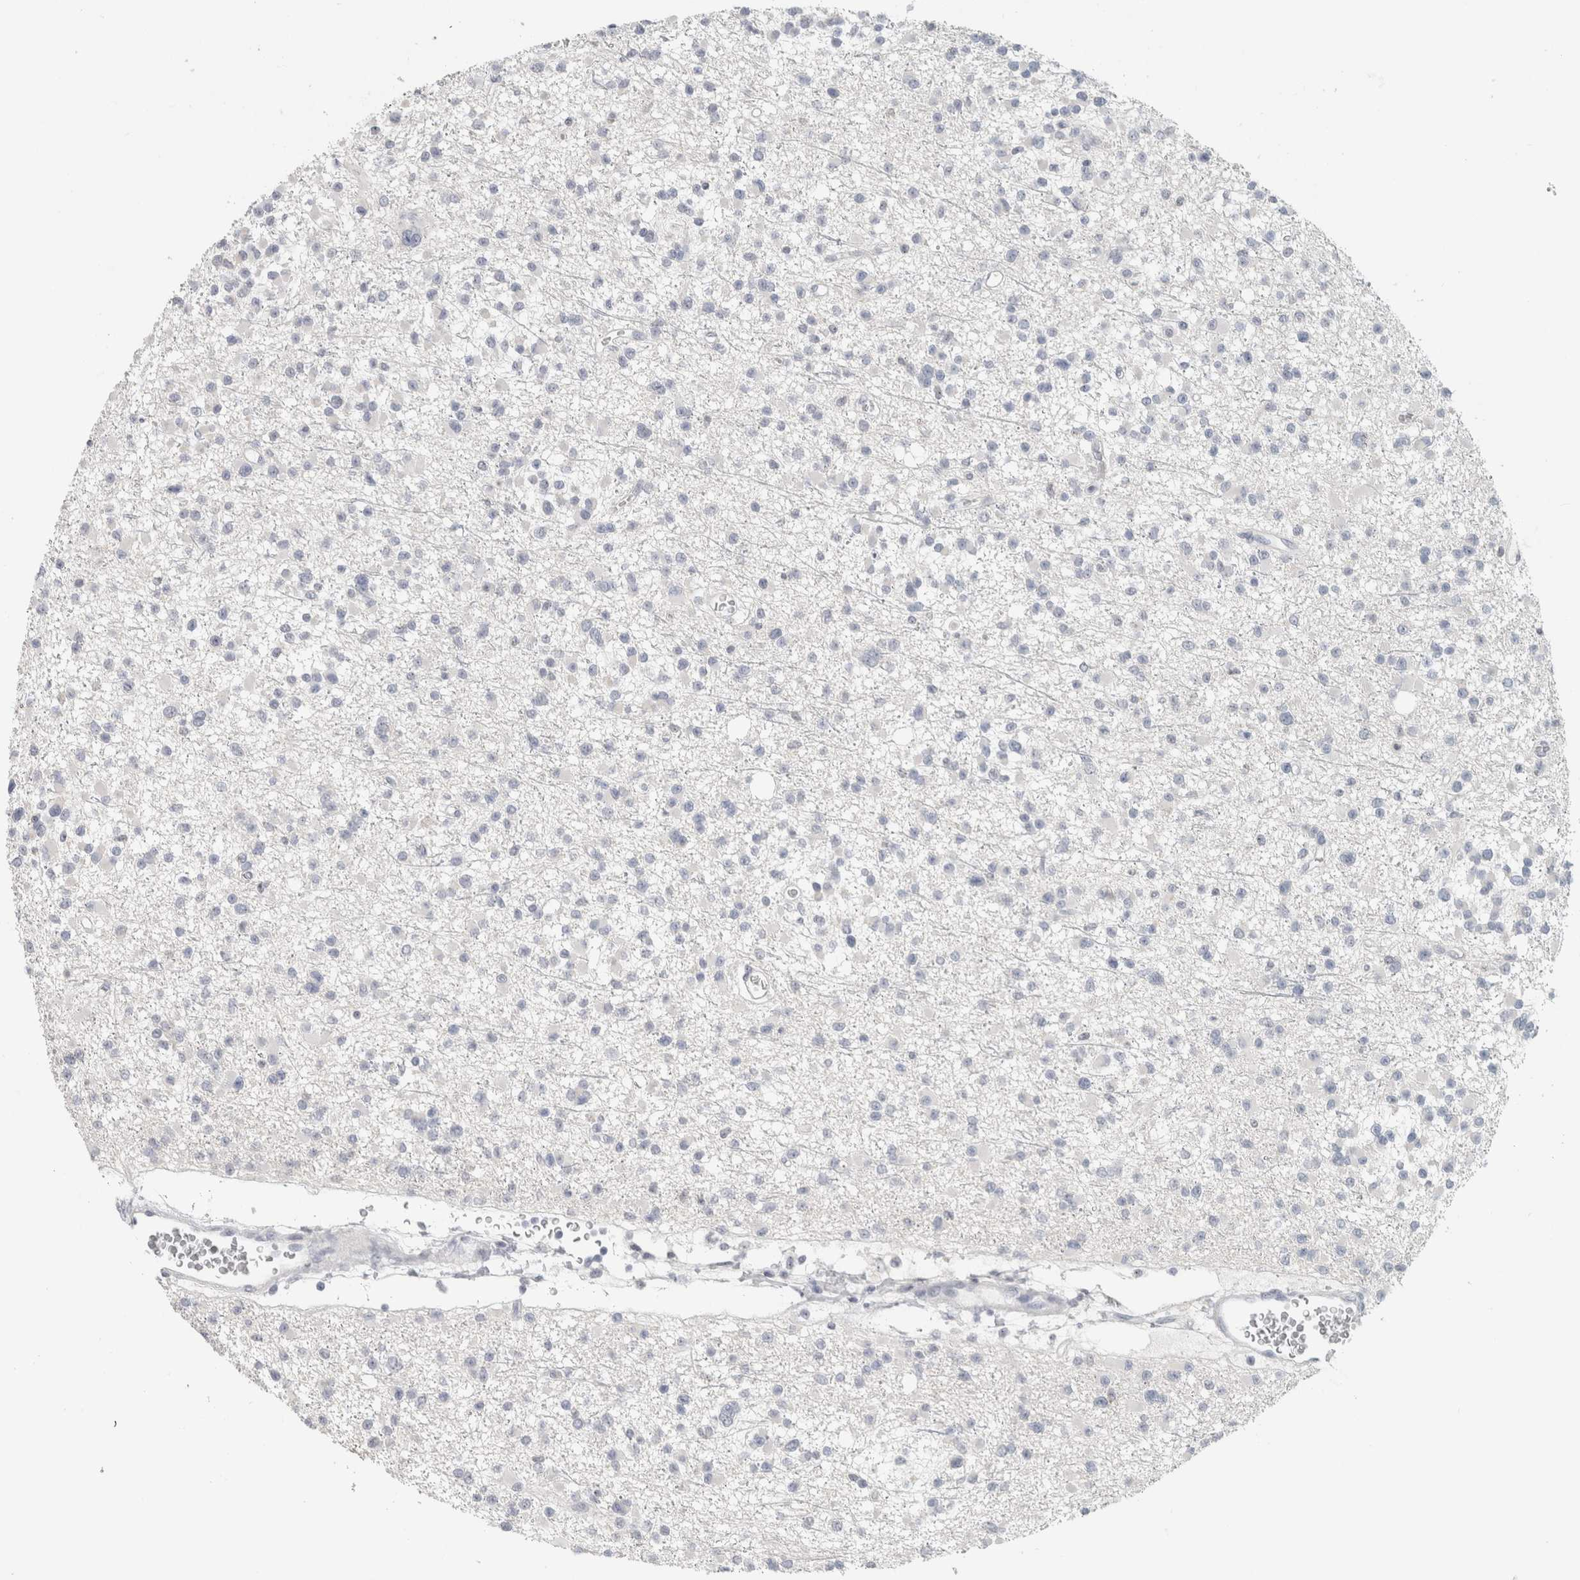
{"staining": {"intensity": "negative", "quantity": "none", "location": "none"}, "tissue": "glioma", "cell_type": "Tumor cells", "image_type": "cancer", "snomed": [{"axis": "morphology", "description": "Glioma, malignant, Low grade"}, {"axis": "topography", "description": "Brain"}], "caption": "High magnification brightfield microscopy of low-grade glioma (malignant) stained with DAB (3,3'-diaminobenzidine) (brown) and counterstained with hematoxylin (blue): tumor cells show no significant staining.", "gene": "FMR1NB", "patient": {"sex": "female", "age": 22}}